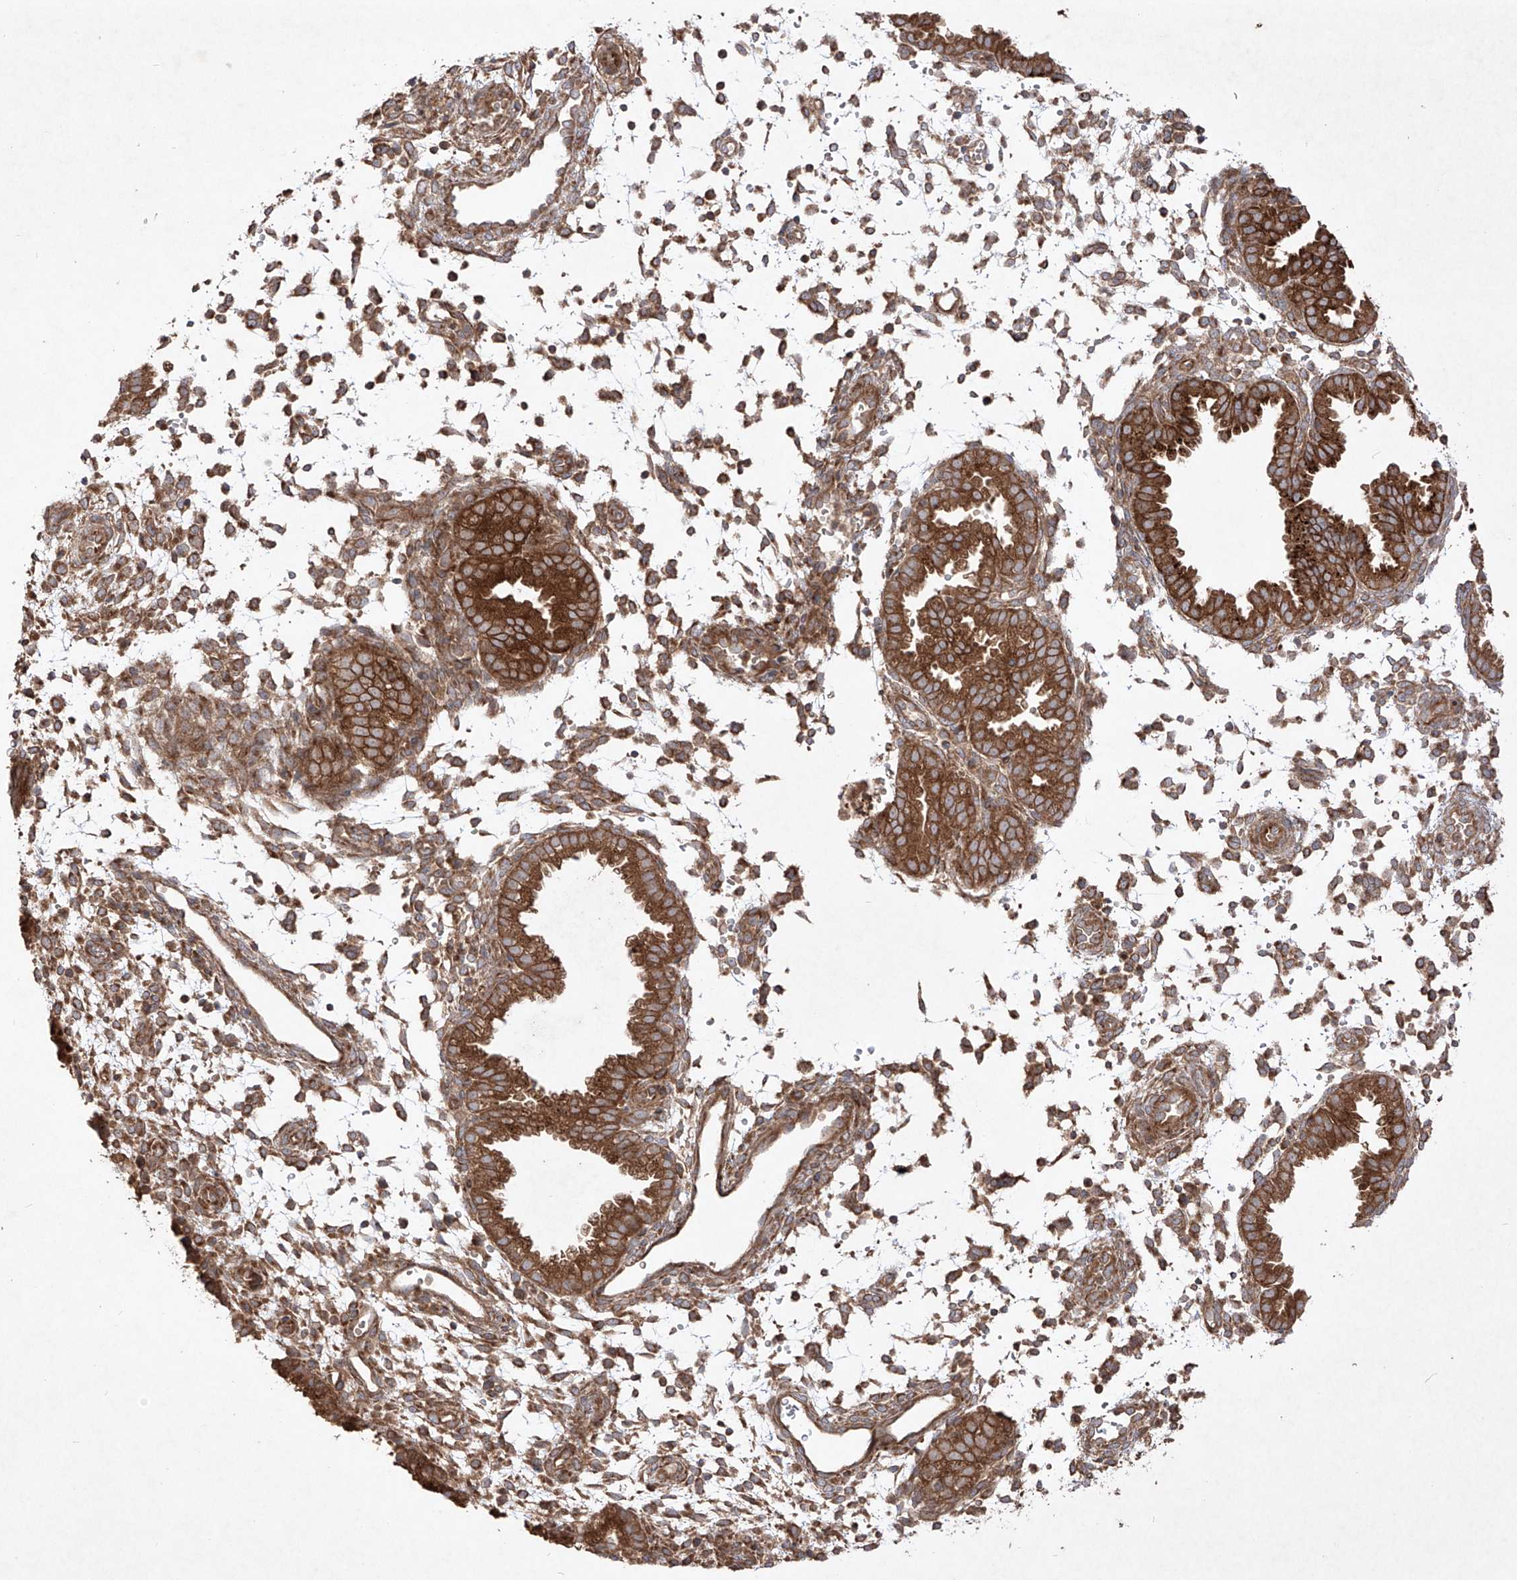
{"staining": {"intensity": "moderate", "quantity": "25%-75%", "location": "cytoplasmic/membranous"}, "tissue": "endometrium", "cell_type": "Cells in endometrial stroma", "image_type": "normal", "snomed": [{"axis": "morphology", "description": "Normal tissue, NOS"}, {"axis": "topography", "description": "Endometrium"}], "caption": "The immunohistochemical stain labels moderate cytoplasmic/membranous expression in cells in endometrial stroma of unremarkable endometrium. The staining was performed using DAB (3,3'-diaminobenzidine) to visualize the protein expression in brown, while the nuclei were stained in blue with hematoxylin (Magnification: 20x).", "gene": "YKT6", "patient": {"sex": "female", "age": 33}}